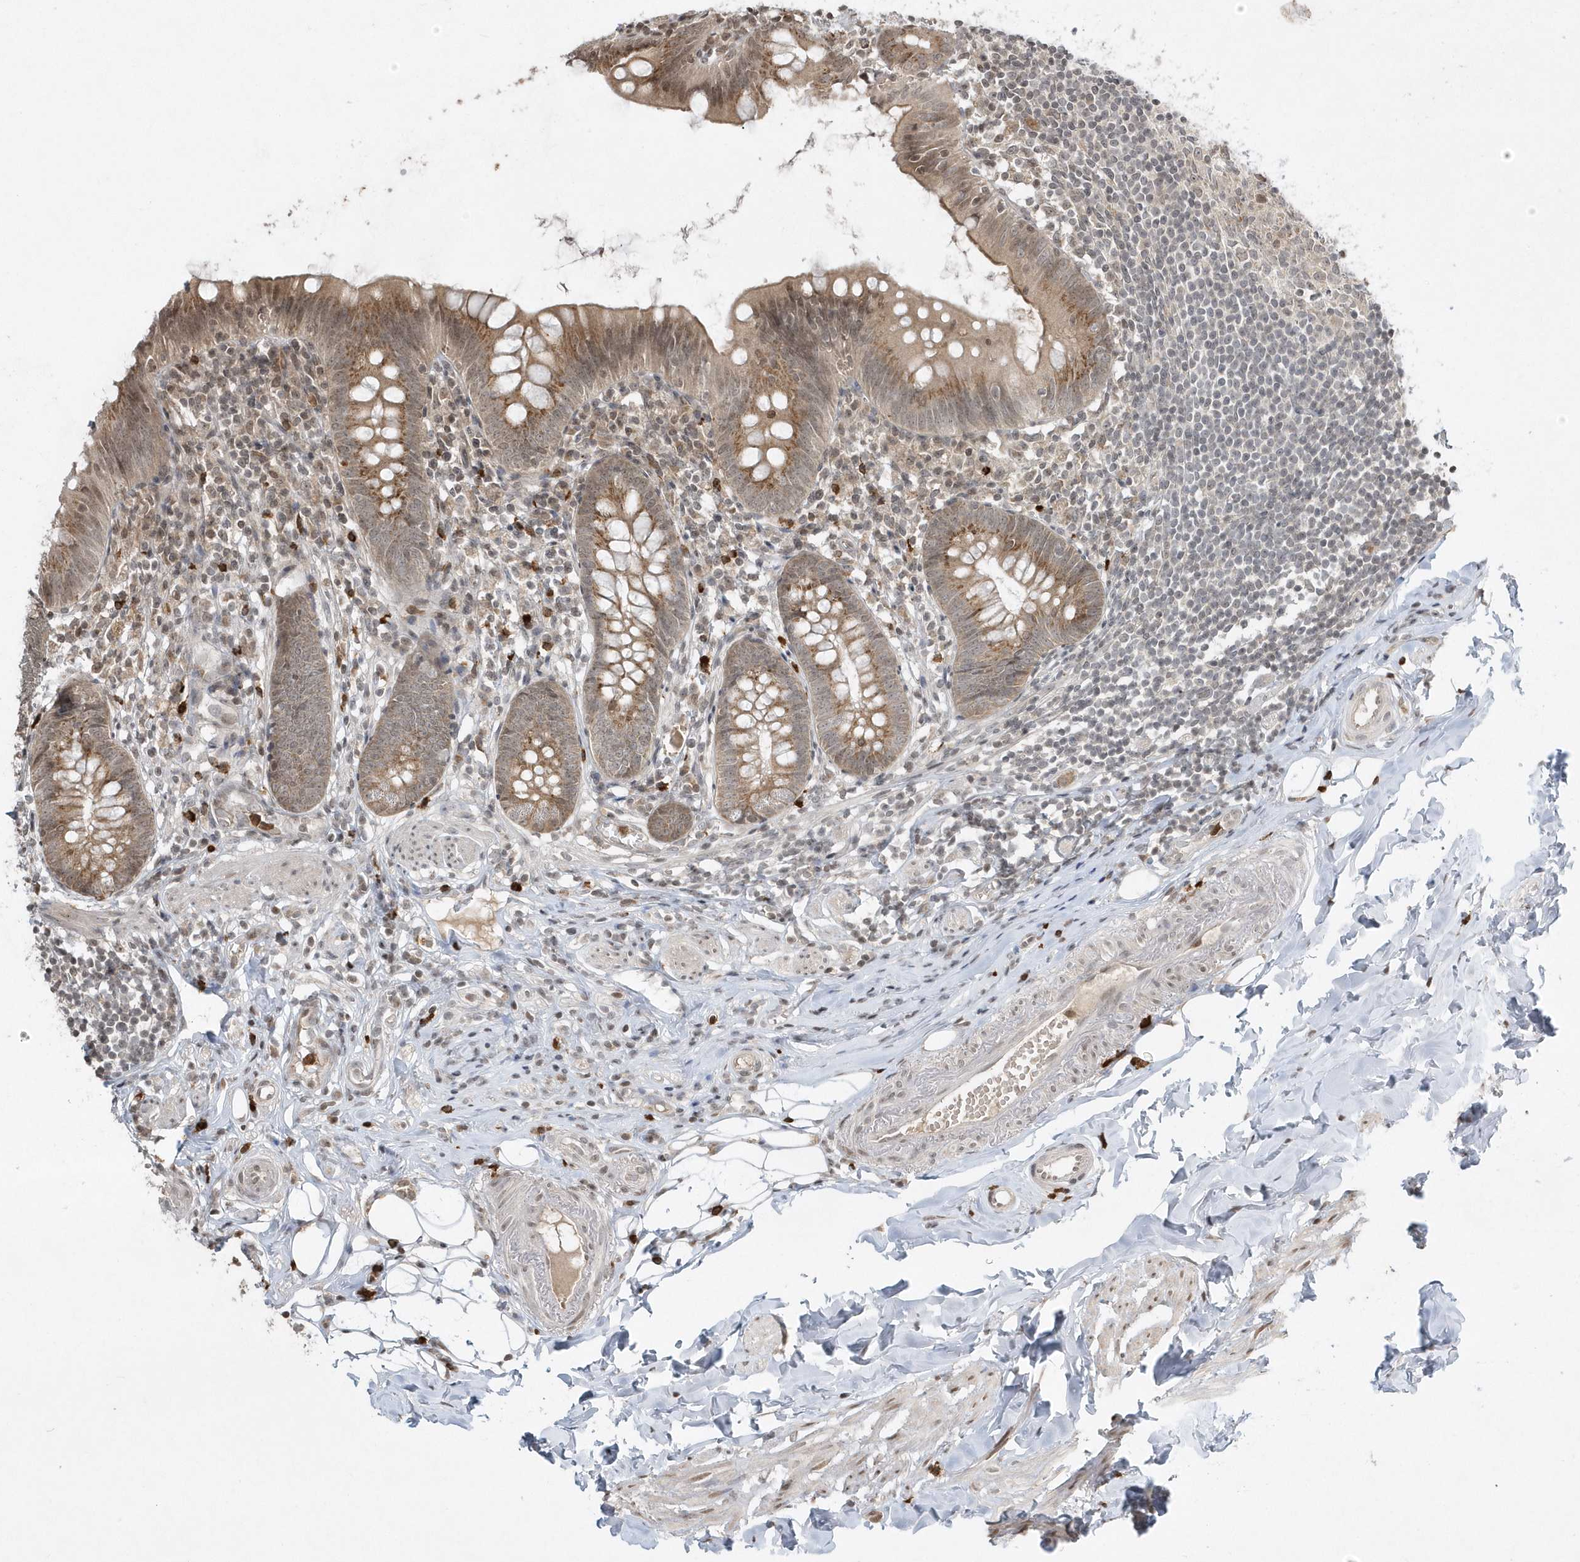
{"staining": {"intensity": "moderate", "quantity": ">75%", "location": "cytoplasmic/membranous"}, "tissue": "appendix", "cell_type": "Glandular cells", "image_type": "normal", "snomed": [{"axis": "morphology", "description": "Normal tissue, NOS"}, {"axis": "topography", "description": "Appendix"}], "caption": "Appendix was stained to show a protein in brown. There is medium levels of moderate cytoplasmic/membranous positivity in about >75% of glandular cells.", "gene": "EIF2B1", "patient": {"sex": "female", "age": 62}}